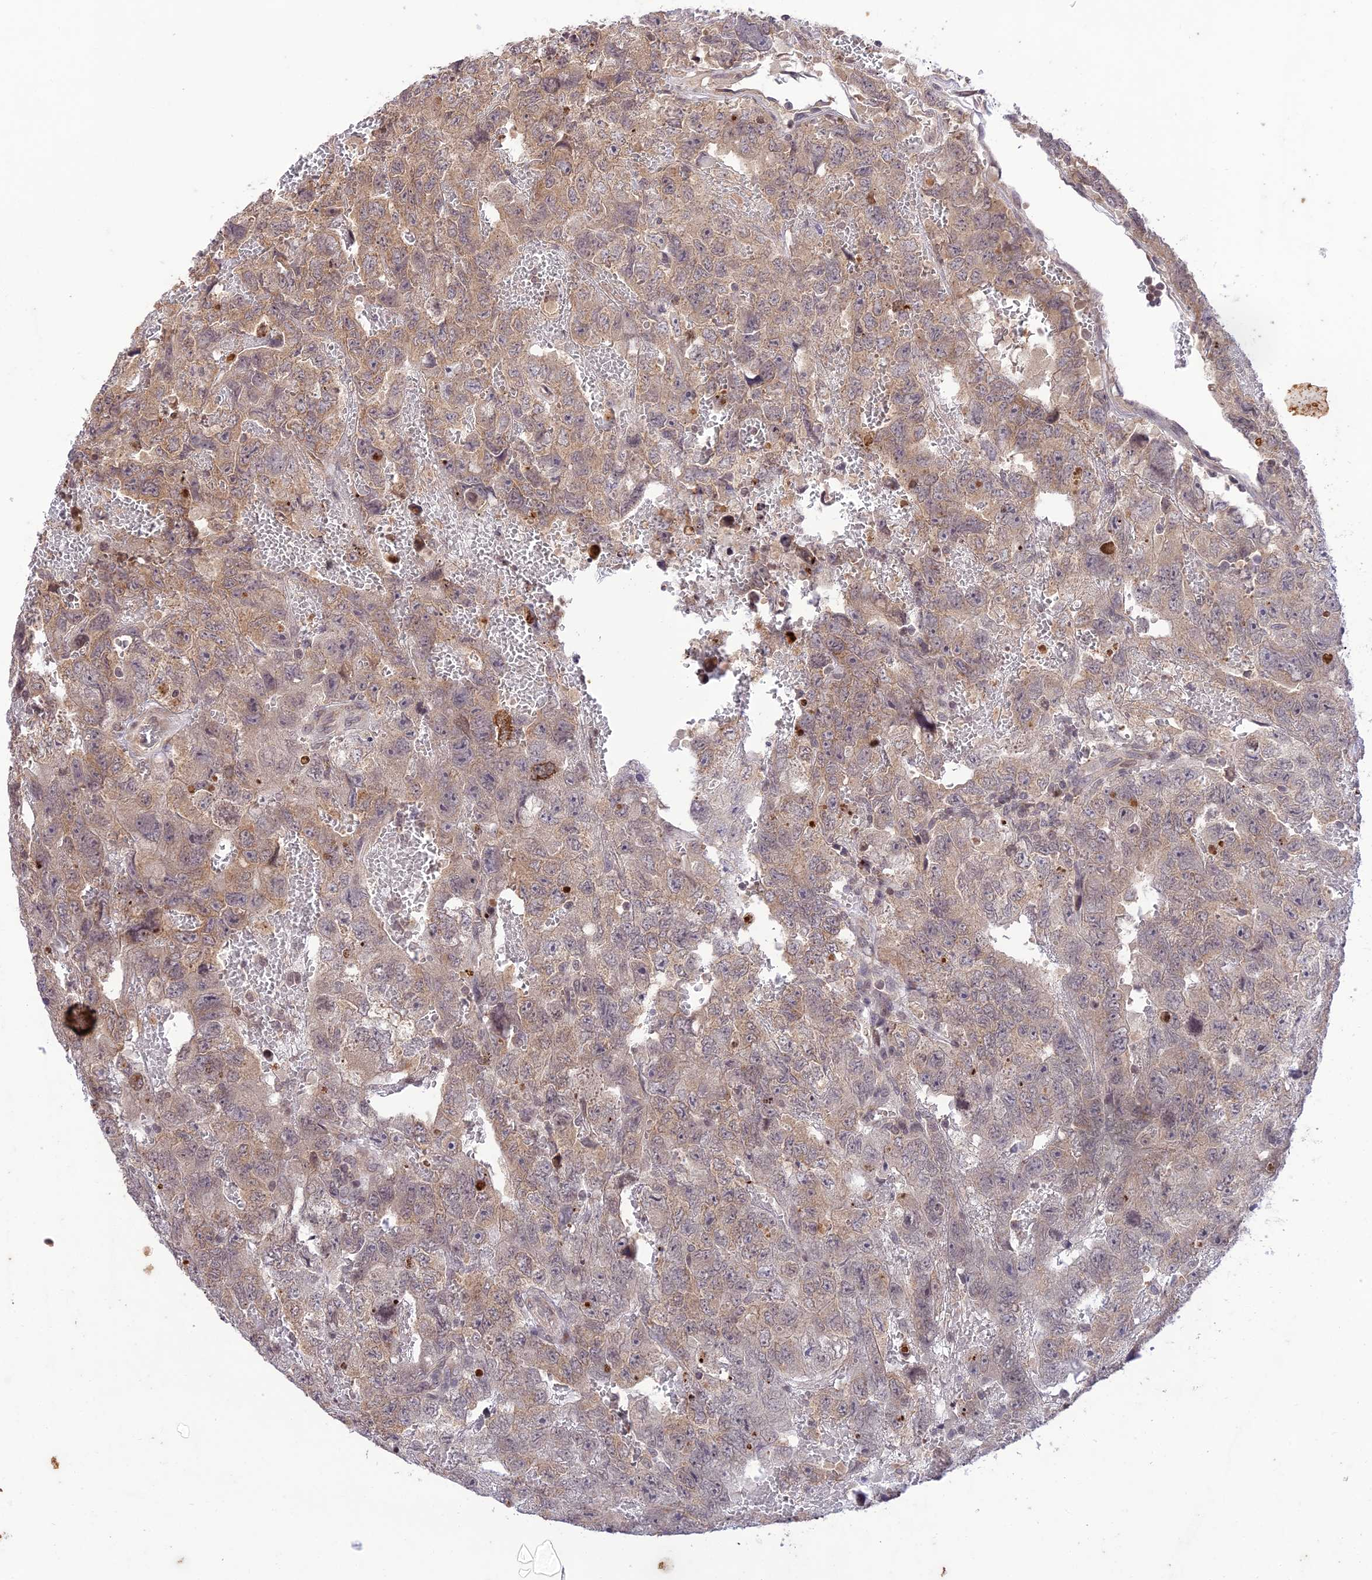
{"staining": {"intensity": "weak", "quantity": "25%-75%", "location": "cytoplasmic/membranous"}, "tissue": "testis cancer", "cell_type": "Tumor cells", "image_type": "cancer", "snomed": [{"axis": "morphology", "description": "Carcinoma, Embryonal, NOS"}, {"axis": "topography", "description": "Testis"}], "caption": "This histopathology image displays immunohistochemistry staining of human testis cancer (embryonal carcinoma), with low weak cytoplasmic/membranous positivity in approximately 25%-75% of tumor cells.", "gene": "TEKT1", "patient": {"sex": "male", "age": 45}}